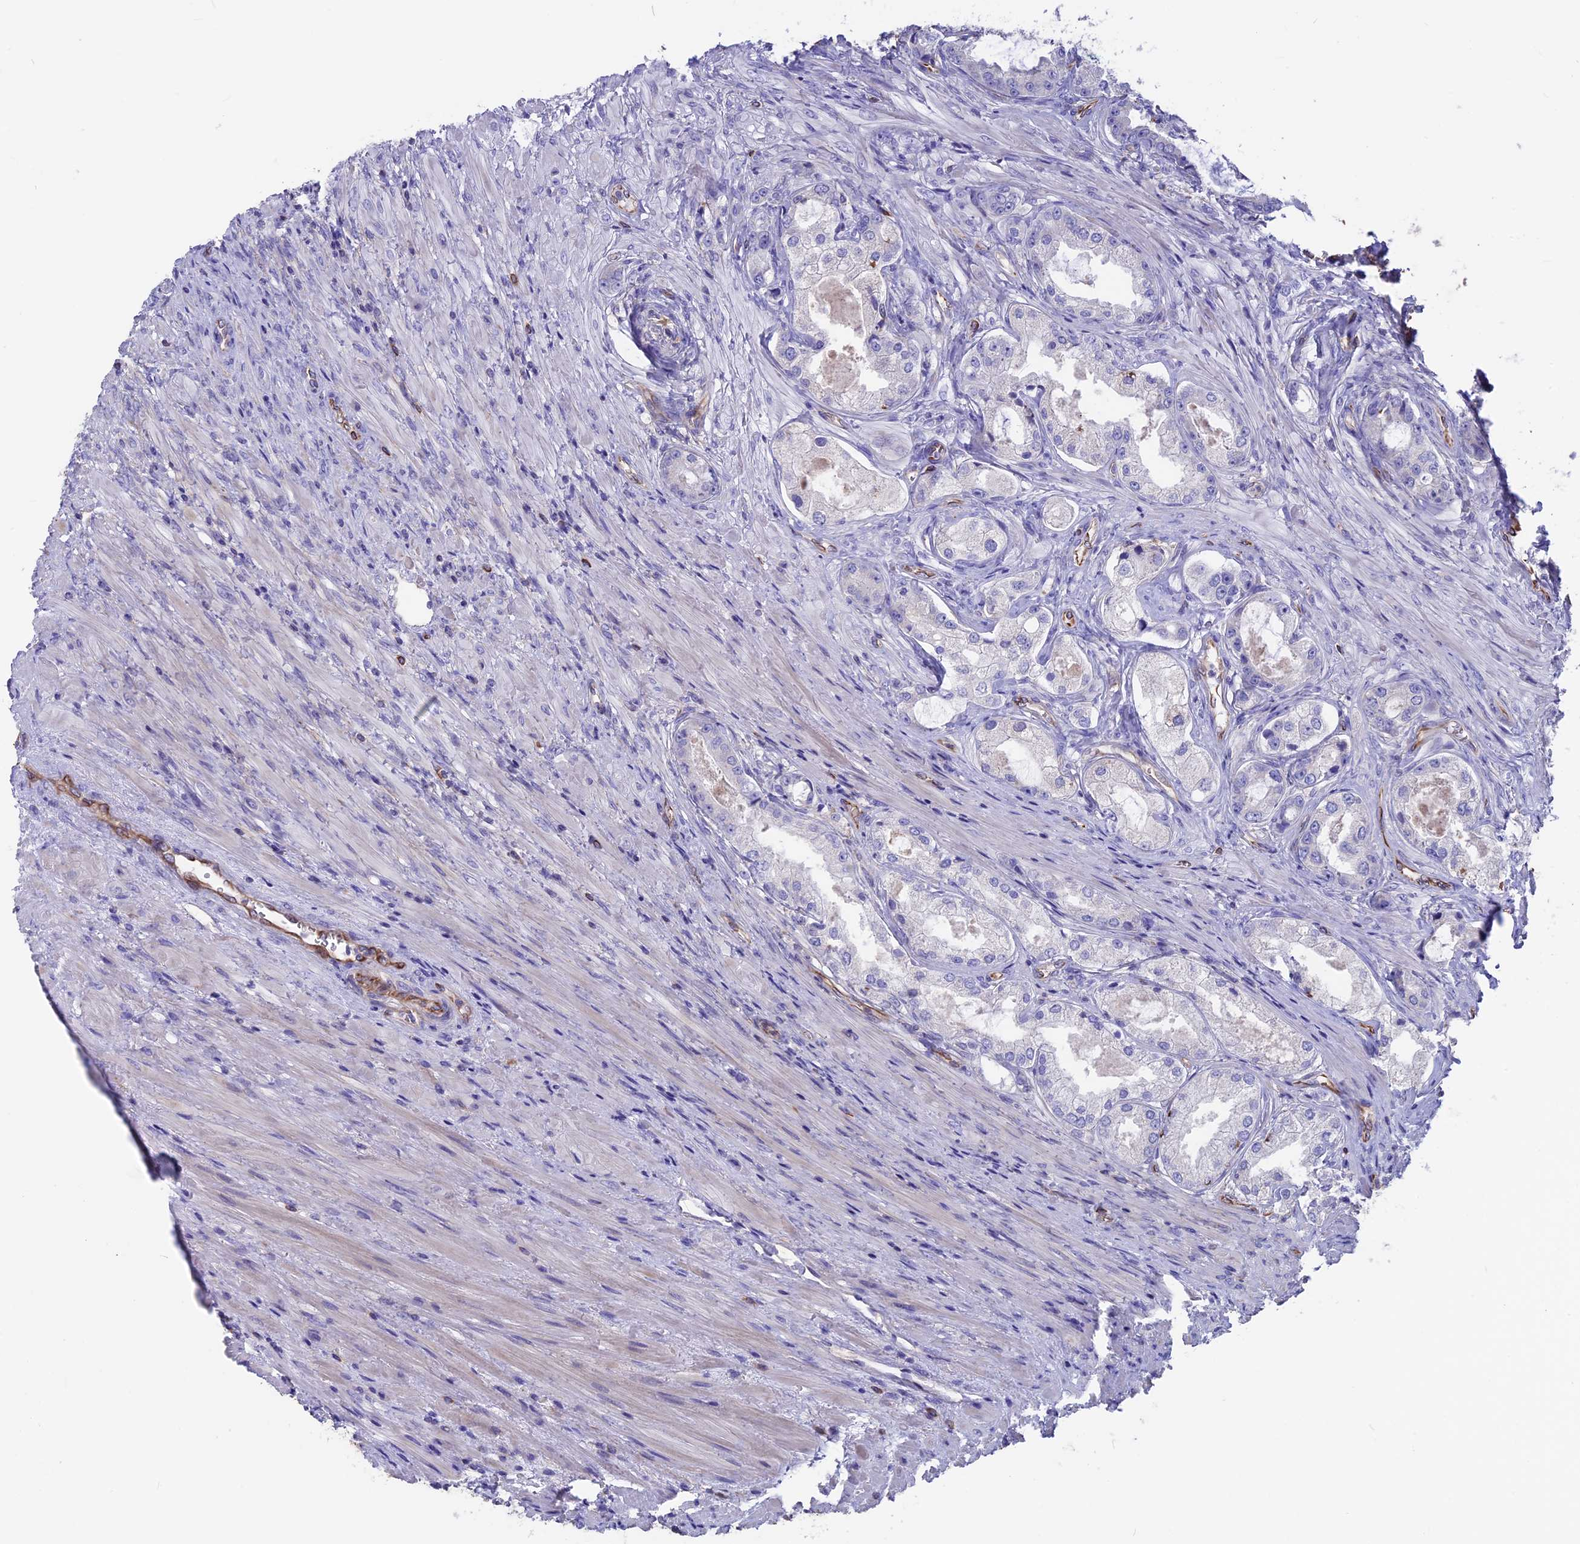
{"staining": {"intensity": "negative", "quantity": "none", "location": "none"}, "tissue": "prostate cancer", "cell_type": "Tumor cells", "image_type": "cancer", "snomed": [{"axis": "morphology", "description": "Adenocarcinoma, Low grade"}, {"axis": "topography", "description": "Prostate"}], "caption": "Photomicrograph shows no significant protein expression in tumor cells of prostate cancer. (Brightfield microscopy of DAB IHC at high magnification).", "gene": "SEH1L", "patient": {"sex": "male", "age": 68}}